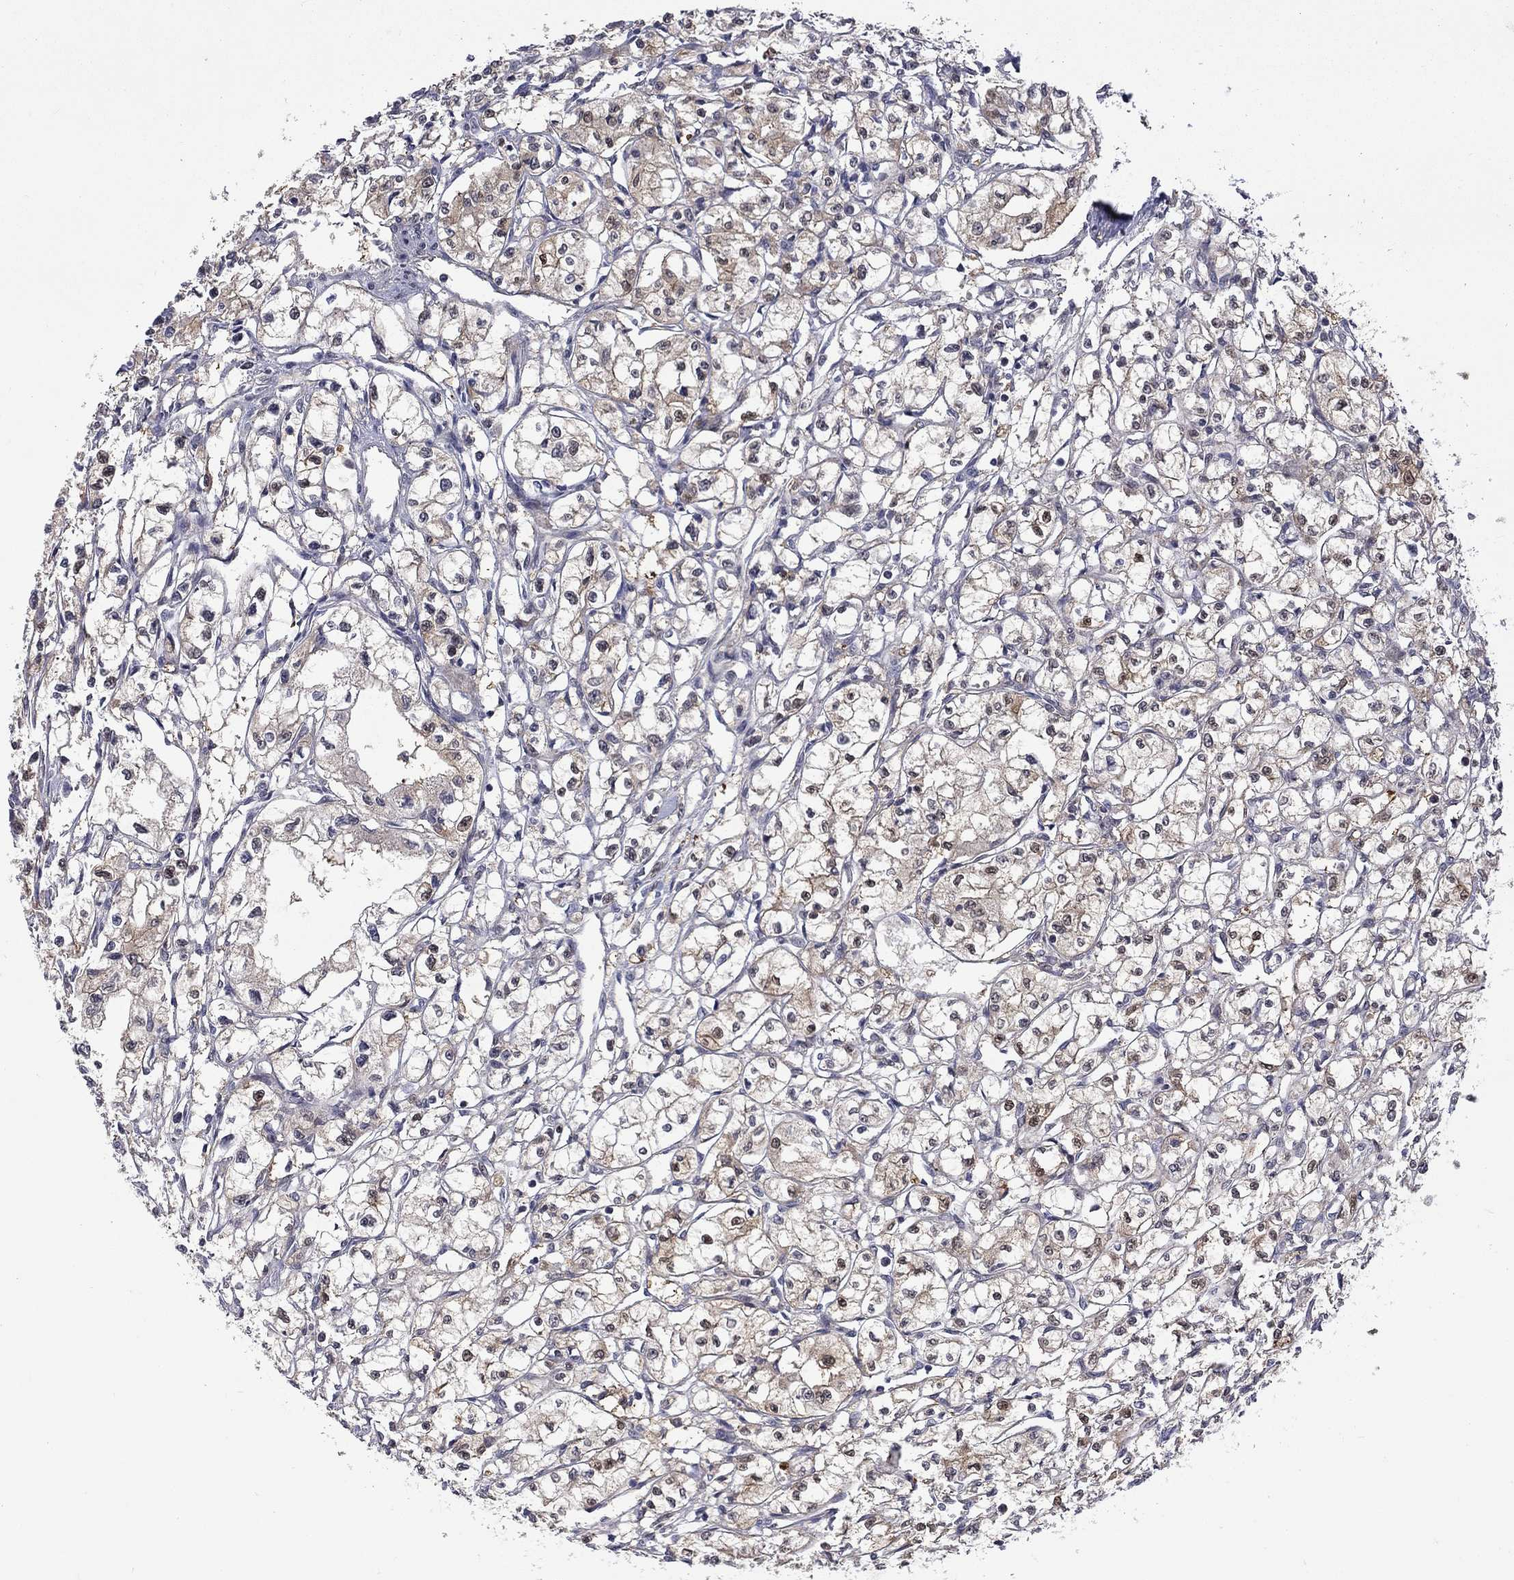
{"staining": {"intensity": "weak", "quantity": "<25%", "location": "cytoplasmic/membranous,nuclear"}, "tissue": "renal cancer", "cell_type": "Tumor cells", "image_type": "cancer", "snomed": [{"axis": "morphology", "description": "Adenocarcinoma, NOS"}, {"axis": "topography", "description": "Kidney"}], "caption": "DAB immunohistochemical staining of renal adenocarcinoma shows no significant positivity in tumor cells.", "gene": "CBR1", "patient": {"sex": "male", "age": 56}}